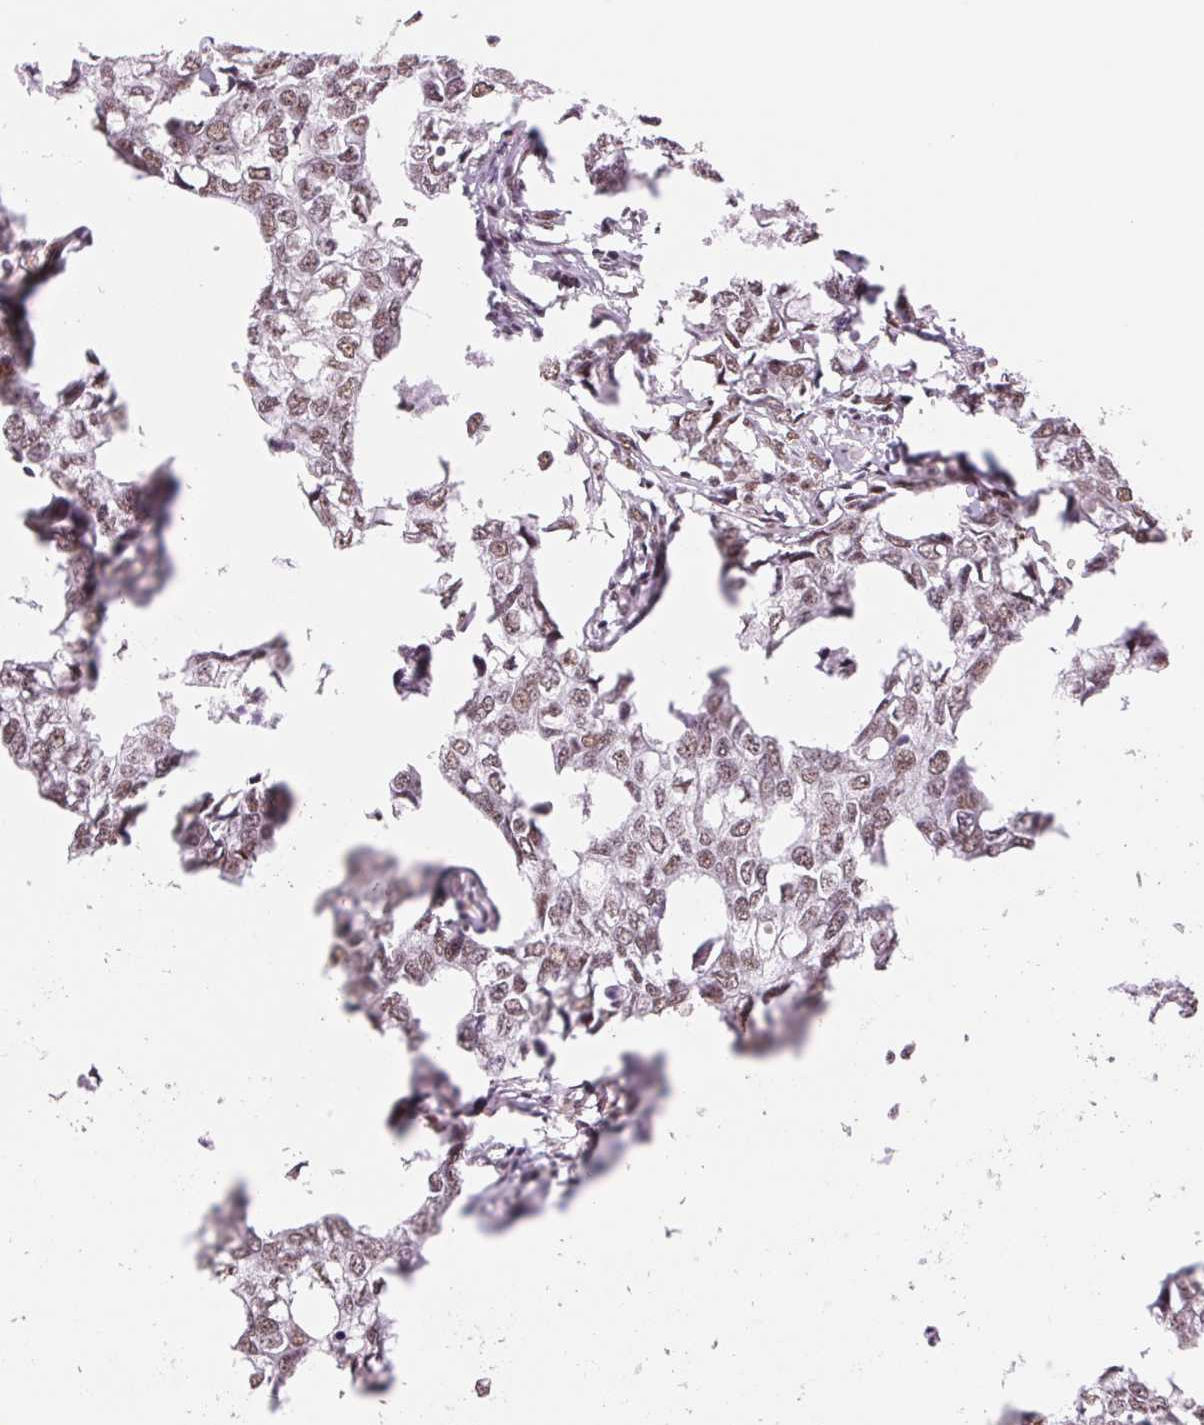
{"staining": {"intensity": "moderate", "quantity": ">75%", "location": "nuclear"}, "tissue": "breast cancer", "cell_type": "Tumor cells", "image_type": "cancer", "snomed": [{"axis": "morphology", "description": "Duct carcinoma"}, {"axis": "topography", "description": "Breast"}], "caption": "About >75% of tumor cells in breast cancer (intraductal carcinoma) exhibit moderate nuclear protein staining as visualized by brown immunohistochemical staining.", "gene": "SREK1", "patient": {"sex": "female", "age": 27}}